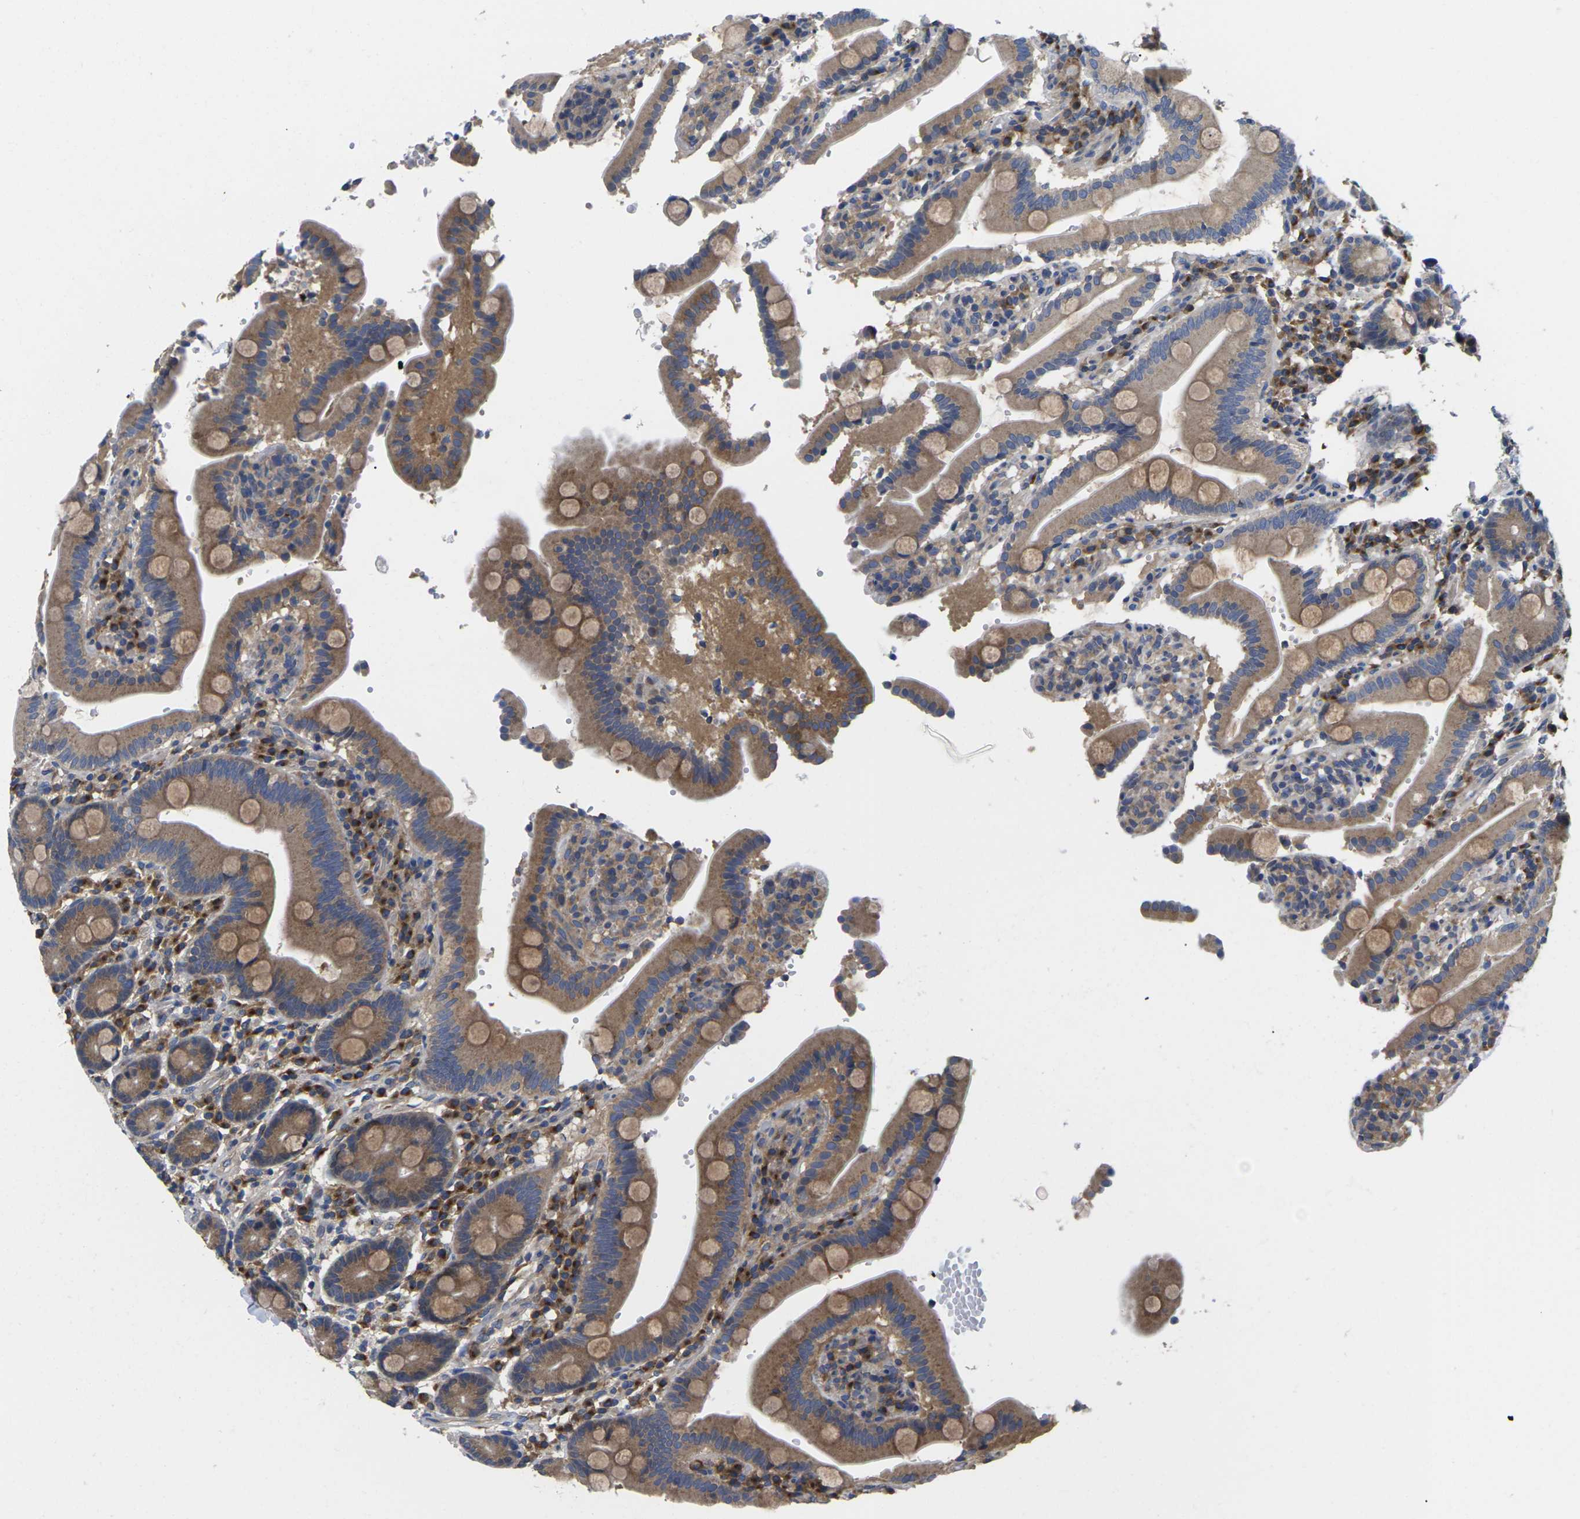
{"staining": {"intensity": "moderate", "quantity": ">75%", "location": "cytoplasmic/membranous"}, "tissue": "duodenum", "cell_type": "Glandular cells", "image_type": "normal", "snomed": [{"axis": "morphology", "description": "Normal tissue, NOS"}, {"axis": "topography", "description": "Small intestine, NOS"}], "caption": "Protein staining by immunohistochemistry (IHC) exhibits moderate cytoplasmic/membranous staining in about >75% of glandular cells in benign duodenum. The staining was performed using DAB (3,3'-diaminobenzidine) to visualize the protein expression in brown, while the nuclei were stained in blue with hematoxylin (Magnification: 20x).", "gene": "TMCC2", "patient": {"sex": "female", "age": 71}}